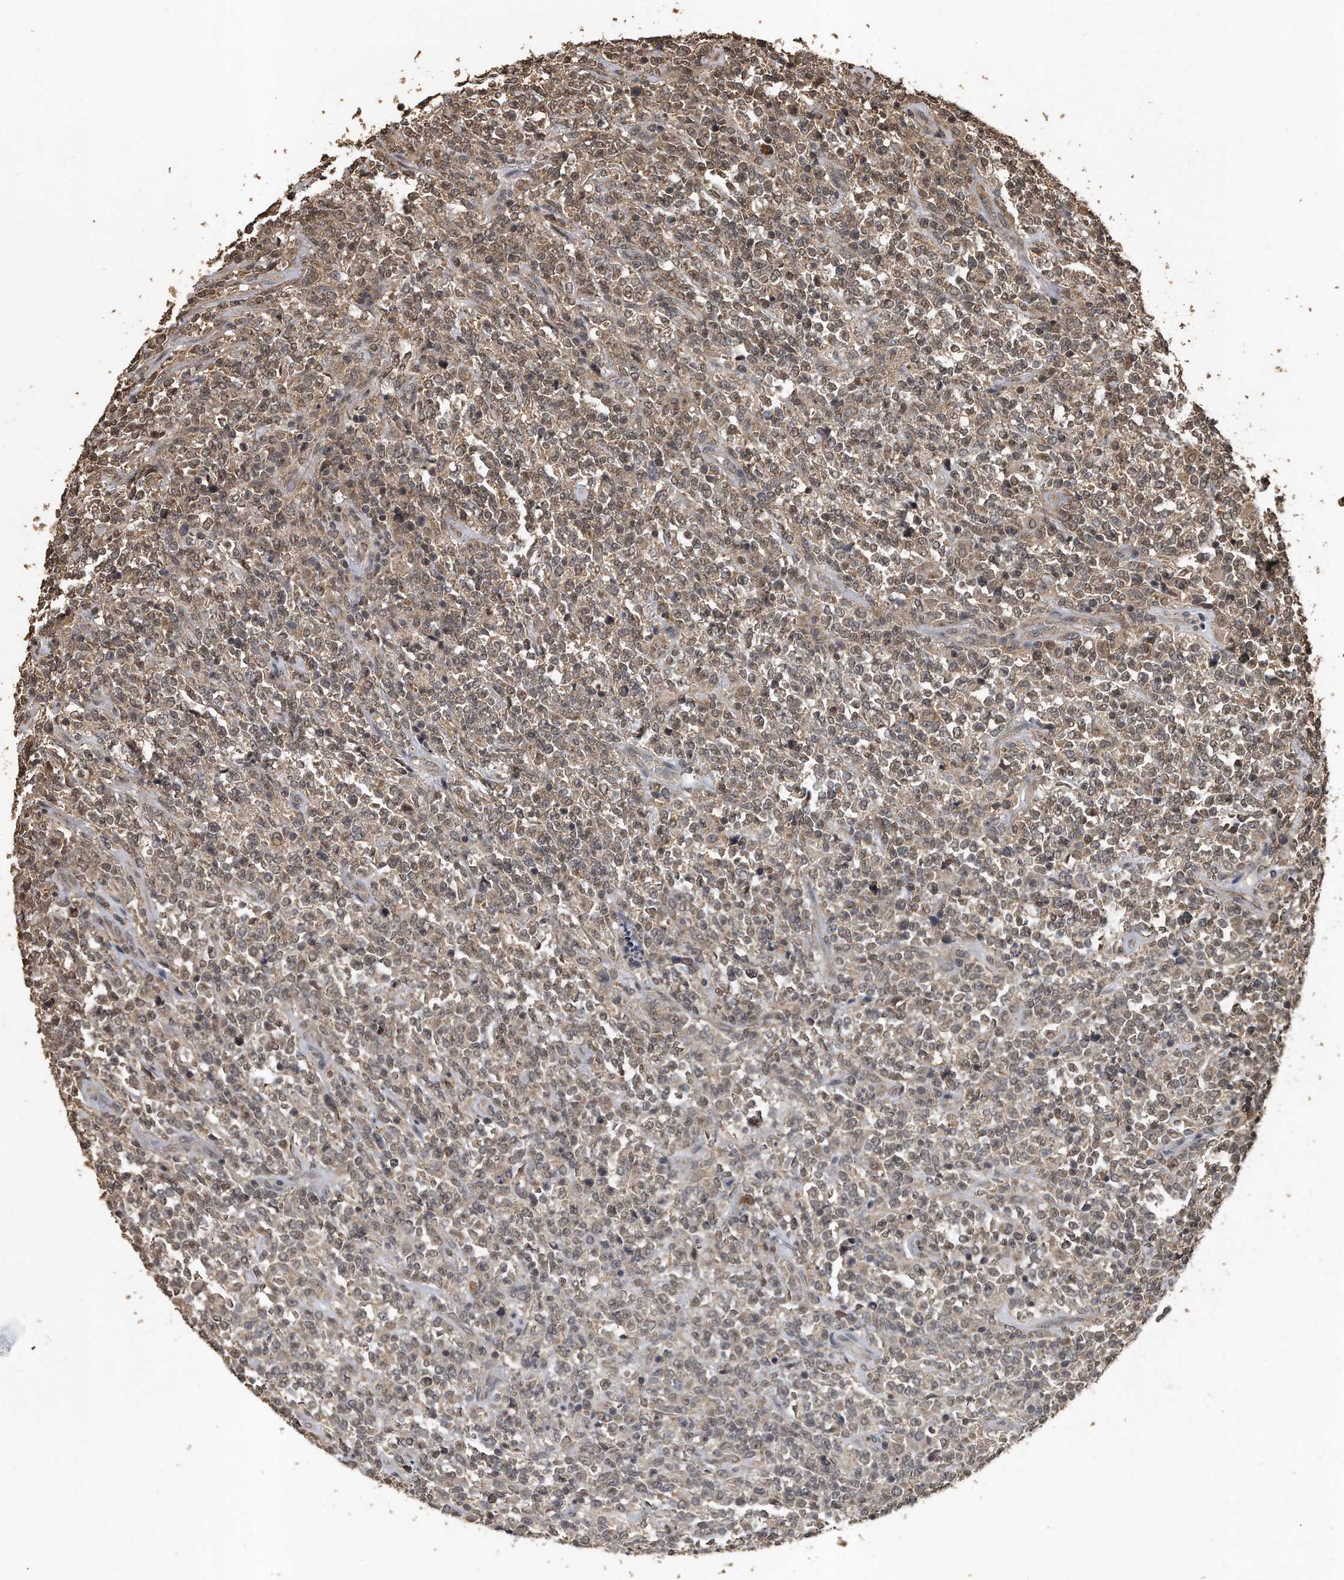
{"staining": {"intensity": "weak", "quantity": "25%-75%", "location": "cytoplasmic/membranous"}, "tissue": "lymphoma", "cell_type": "Tumor cells", "image_type": "cancer", "snomed": [{"axis": "morphology", "description": "Malignant lymphoma, non-Hodgkin's type, High grade"}, {"axis": "topography", "description": "Soft tissue"}], "caption": "High-magnification brightfield microscopy of malignant lymphoma, non-Hodgkin's type (high-grade) stained with DAB (brown) and counterstained with hematoxylin (blue). tumor cells exhibit weak cytoplasmic/membranous staining is seen in about25%-75% of cells. The protein of interest is shown in brown color, while the nuclei are stained blue.", "gene": "CRYZL1", "patient": {"sex": "male", "age": 18}}